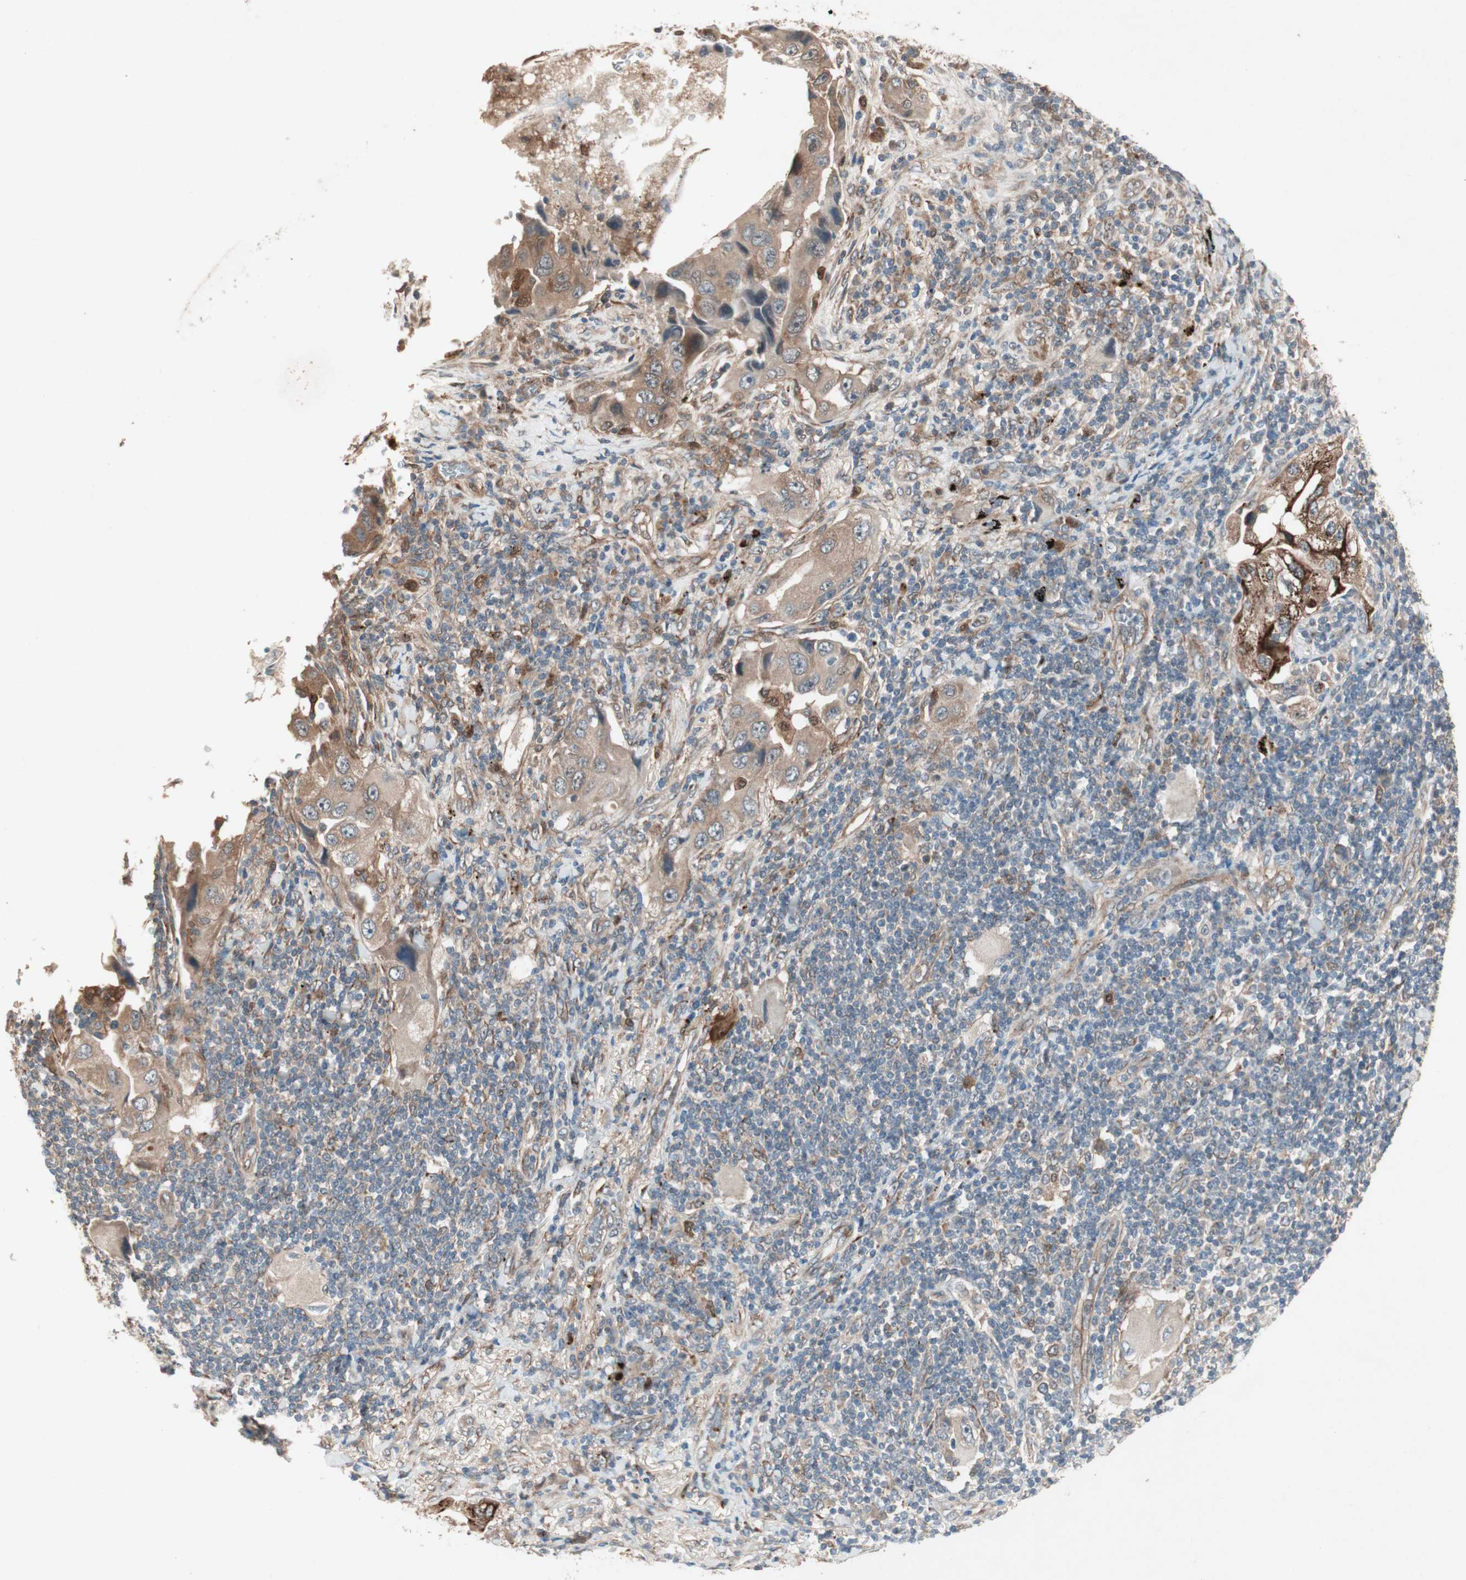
{"staining": {"intensity": "moderate", "quantity": "25%-75%", "location": "cytoplasmic/membranous"}, "tissue": "lung cancer", "cell_type": "Tumor cells", "image_type": "cancer", "snomed": [{"axis": "morphology", "description": "Adenocarcinoma, NOS"}, {"axis": "topography", "description": "Lung"}], "caption": "Protein expression analysis of lung cancer (adenocarcinoma) demonstrates moderate cytoplasmic/membranous positivity in approximately 25%-75% of tumor cells.", "gene": "SDSL", "patient": {"sex": "female", "age": 65}}